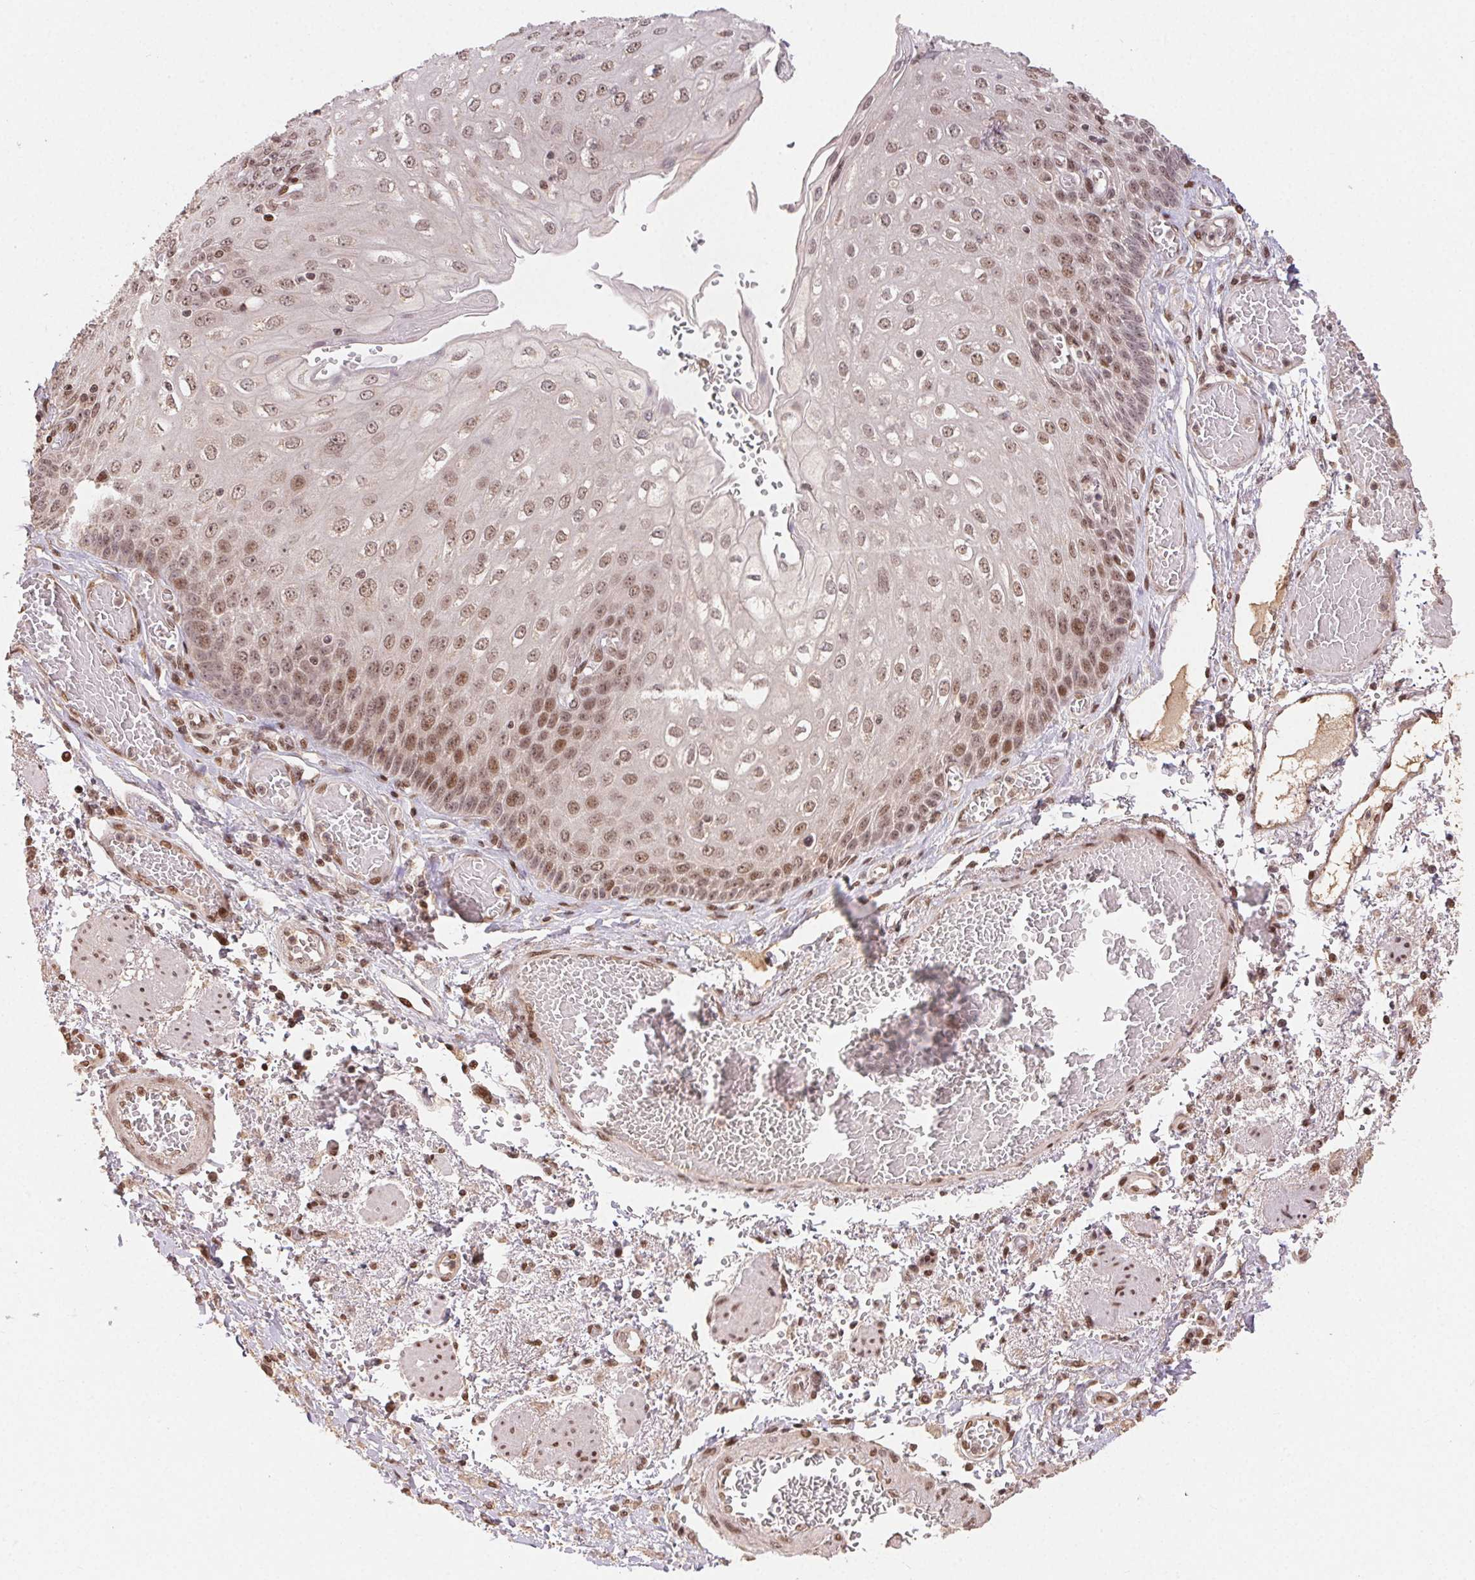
{"staining": {"intensity": "moderate", "quantity": ">75%", "location": "nuclear"}, "tissue": "esophagus", "cell_type": "Squamous epithelial cells", "image_type": "normal", "snomed": [{"axis": "morphology", "description": "Normal tissue, NOS"}, {"axis": "morphology", "description": "Adenocarcinoma, NOS"}, {"axis": "topography", "description": "Esophagus"}], "caption": "A high-resolution micrograph shows immunohistochemistry (IHC) staining of unremarkable esophagus, which demonstrates moderate nuclear expression in about >75% of squamous epithelial cells.", "gene": "MAPKAPK2", "patient": {"sex": "male", "age": 81}}